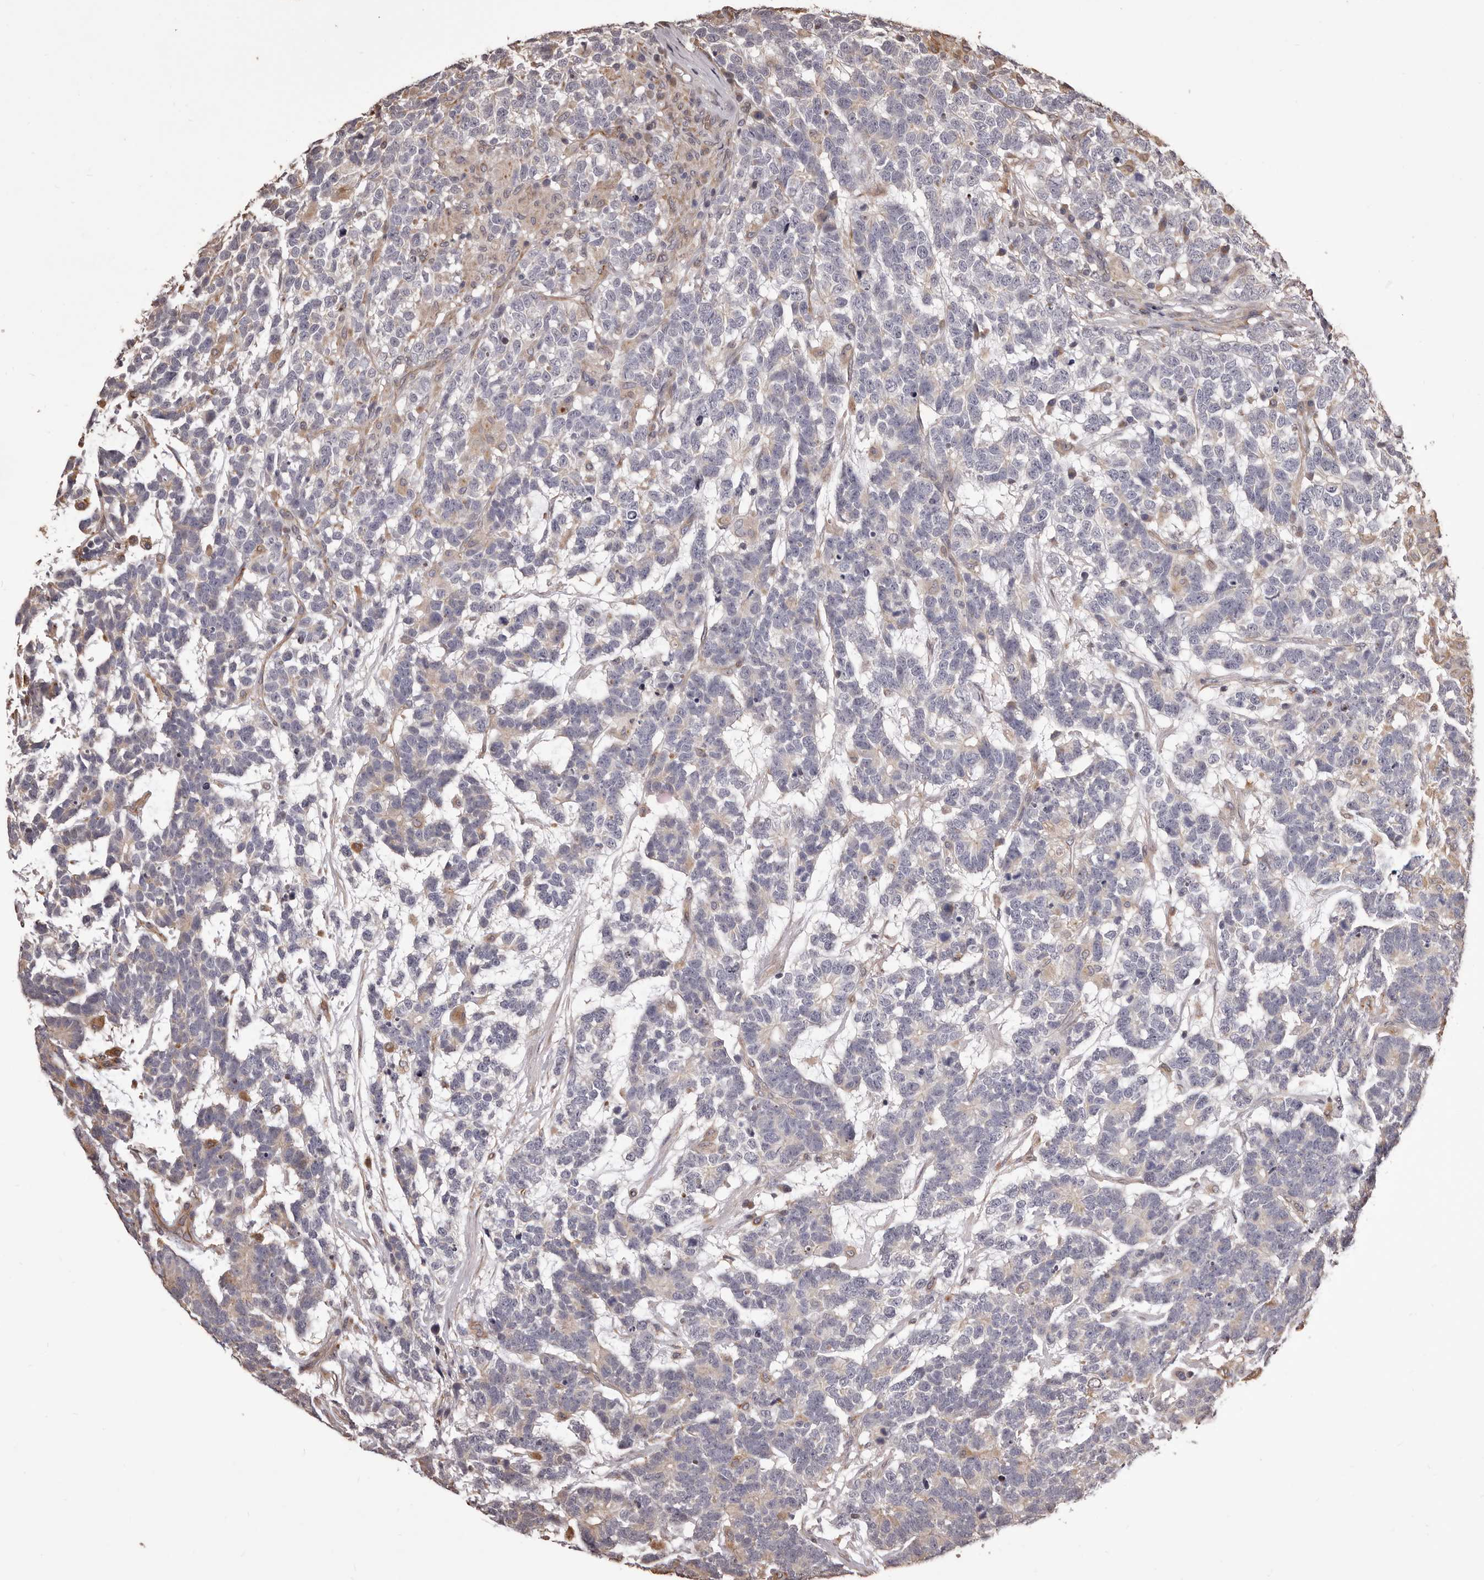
{"staining": {"intensity": "negative", "quantity": "none", "location": "none"}, "tissue": "testis cancer", "cell_type": "Tumor cells", "image_type": "cancer", "snomed": [{"axis": "morphology", "description": "Carcinoma, Embryonal, NOS"}, {"axis": "topography", "description": "Testis"}], "caption": "The photomicrograph displays no staining of tumor cells in embryonal carcinoma (testis).", "gene": "ALPK1", "patient": {"sex": "male", "age": 26}}